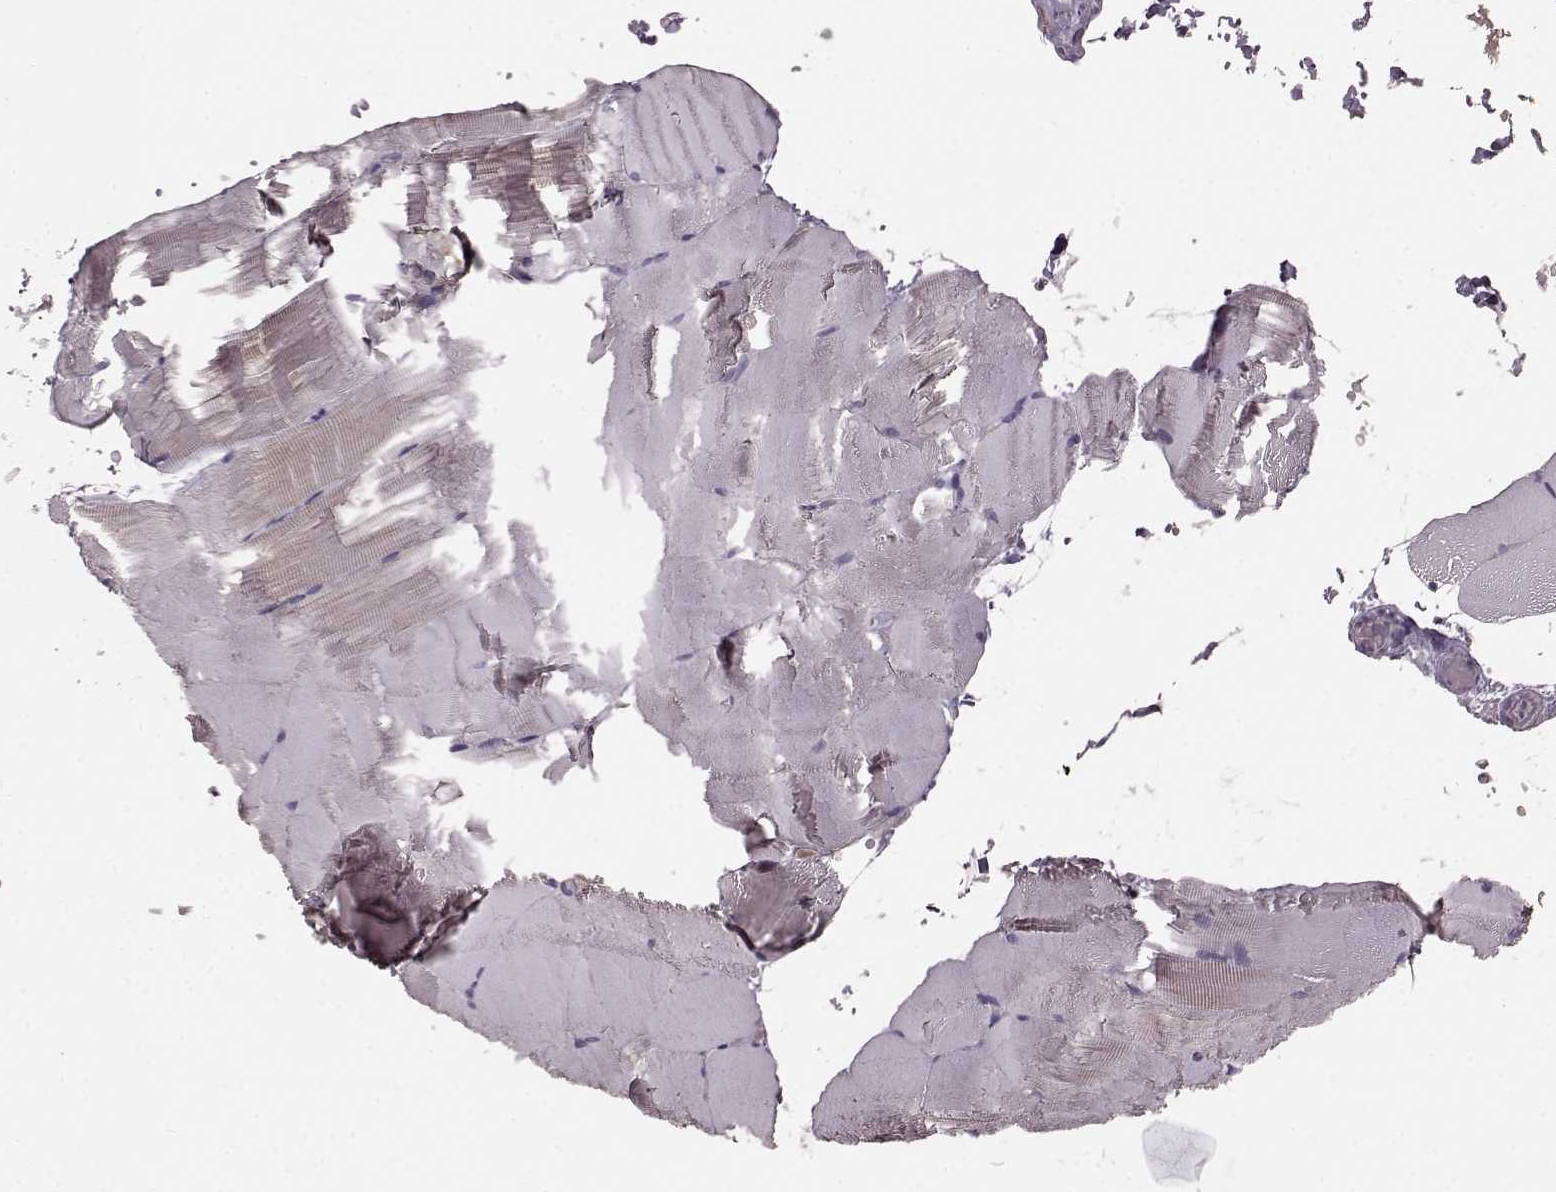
{"staining": {"intensity": "negative", "quantity": "none", "location": "none"}, "tissue": "skeletal muscle", "cell_type": "Myocytes", "image_type": "normal", "snomed": [{"axis": "morphology", "description": "Normal tissue, NOS"}, {"axis": "topography", "description": "Skeletal muscle"}], "caption": "DAB (3,3'-diaminobenzidine) immunohistochemical staining of unremarkable skeletal muscle reveals no significant expression in myocytes.", "gene": "FRRS1L", "patient": {"sex": "female", "age": 37}}